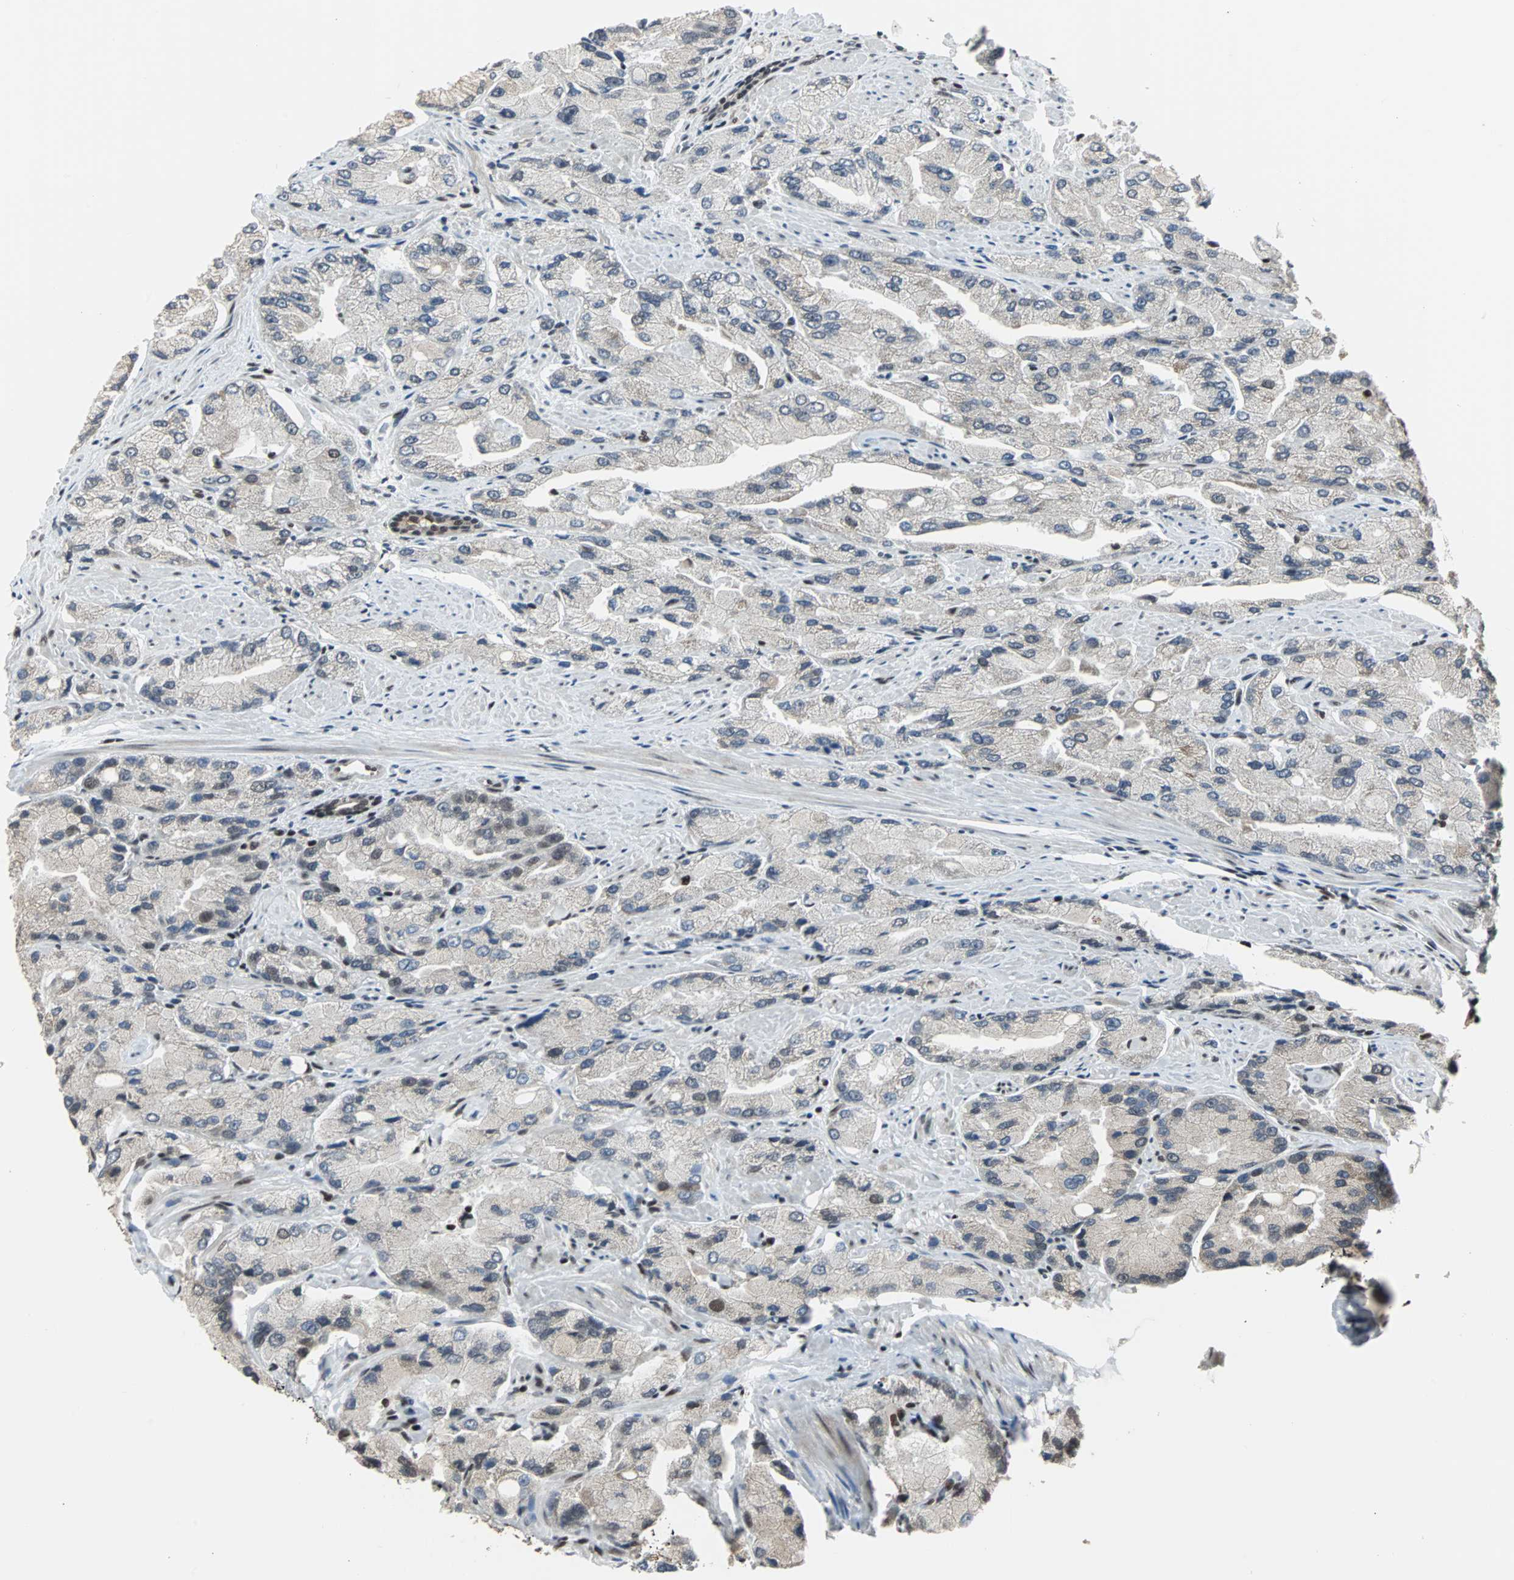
{"staining": {"intensity": "negative", "quantity": "none", "location": "none"}, "tissue": "prostate cancer", "cell_type": "Tumor cells", "image_type": "cancer", "snomed": [{"axis": "morphology", "description": "Adenocarcinoma, High grade"}, {"axis": "topography", "description": "Prostate"}], "caption": "An IHC micrograph of adenocarcinoma (high-grade) (prostate) is shown. There is no staining in tumor cells of adenocarcinoma (high-grade) (prostate).", "gene": "TERF2IP", "patient": {"sex": "male", "age": 58}}